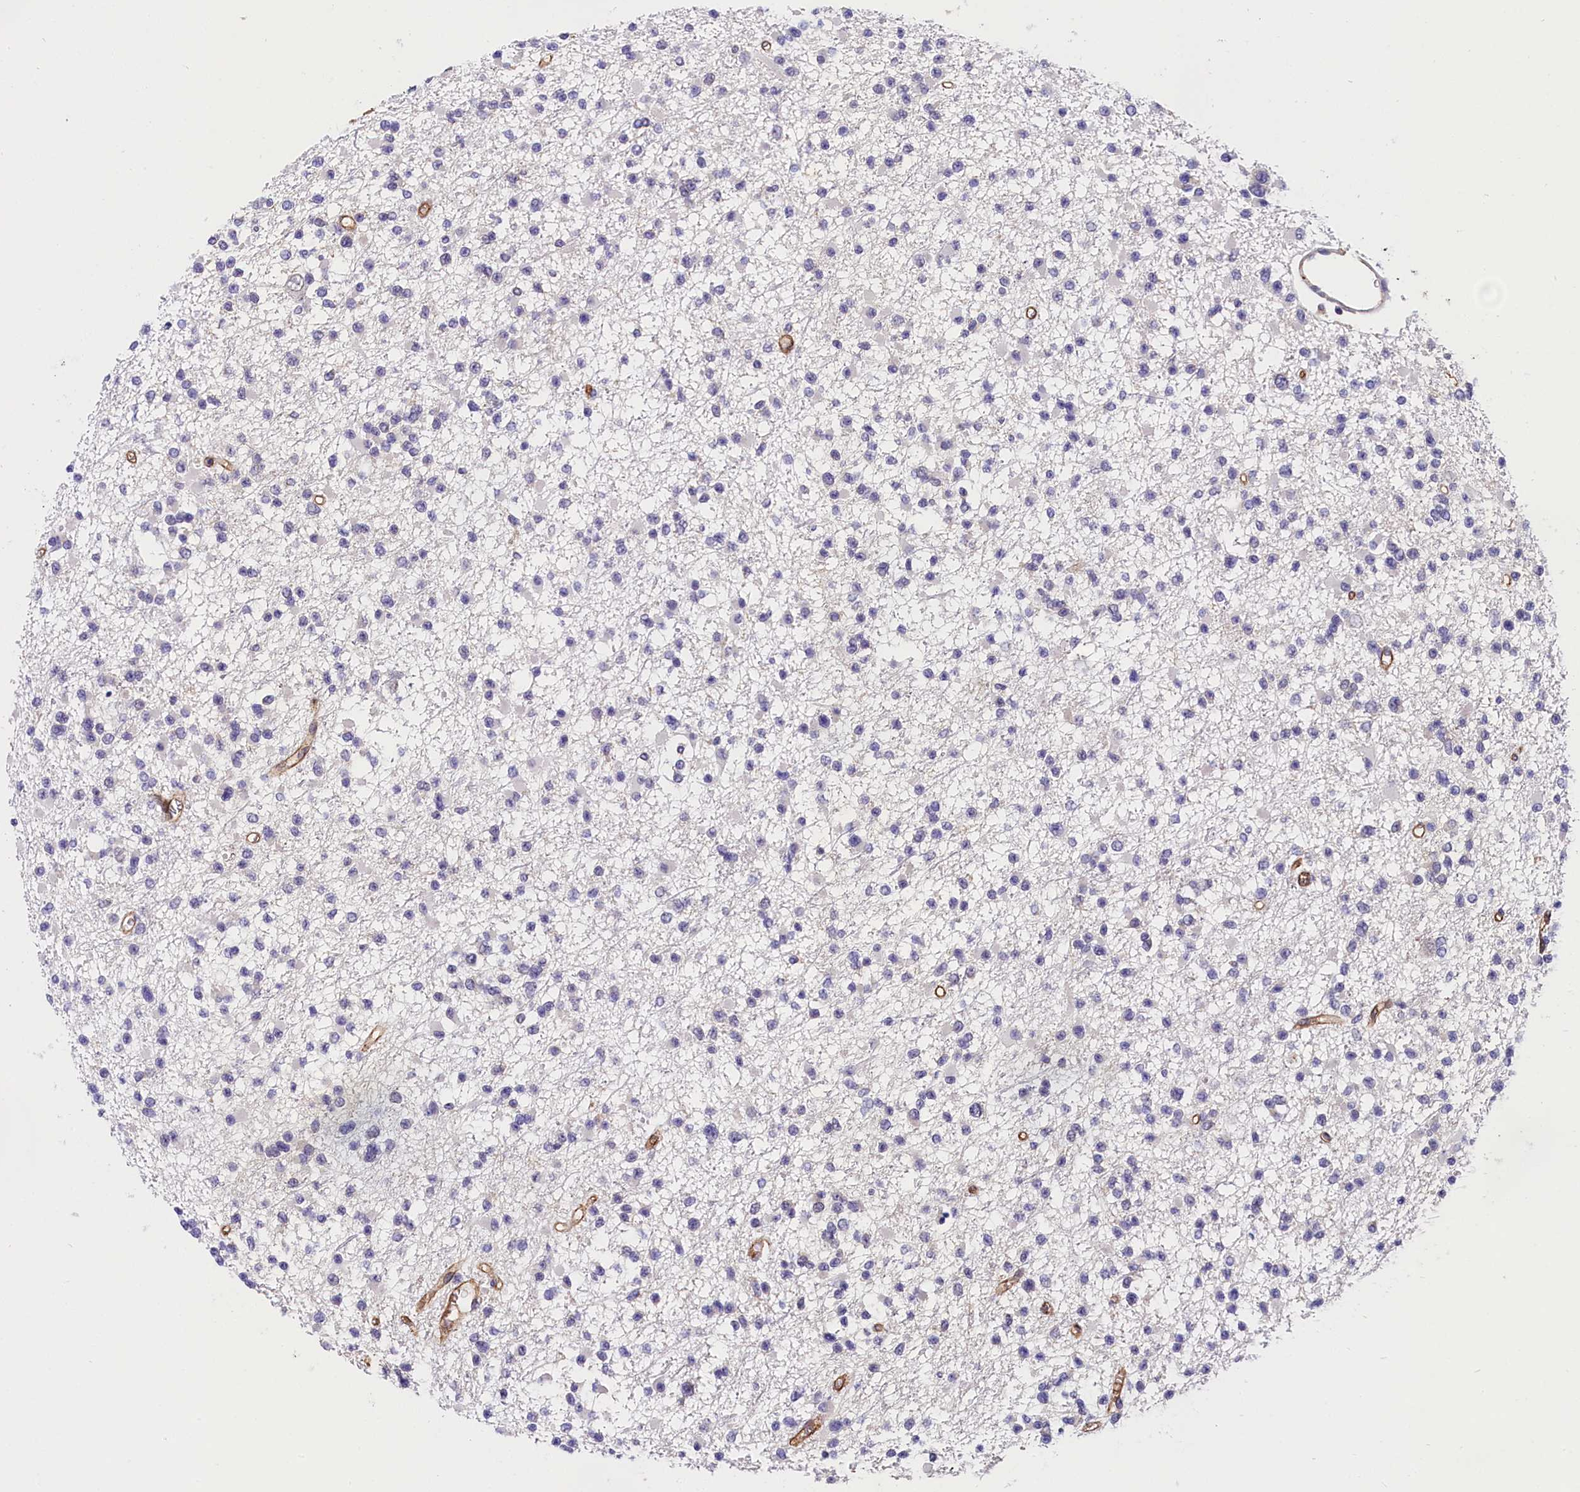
{"staining": {"intensity": "negative", "quantity": "none", "location": "none"}, "tissue": "glioma", "cell_type": "Tumor cells", "image_type": "cancer", "snomed": [{"axis": "morphology", "description": "Glioma, malignant, Low grade"}, {"axis": "topography", "description": "Brain"}], "caption": "IHC micrograph of malignant glioma (low-grade) stained for a protein (brown), which exhibits no positivity in tumor cells.", "gene": "OAS3", "patient": {"sex": "female", "age": 22}}